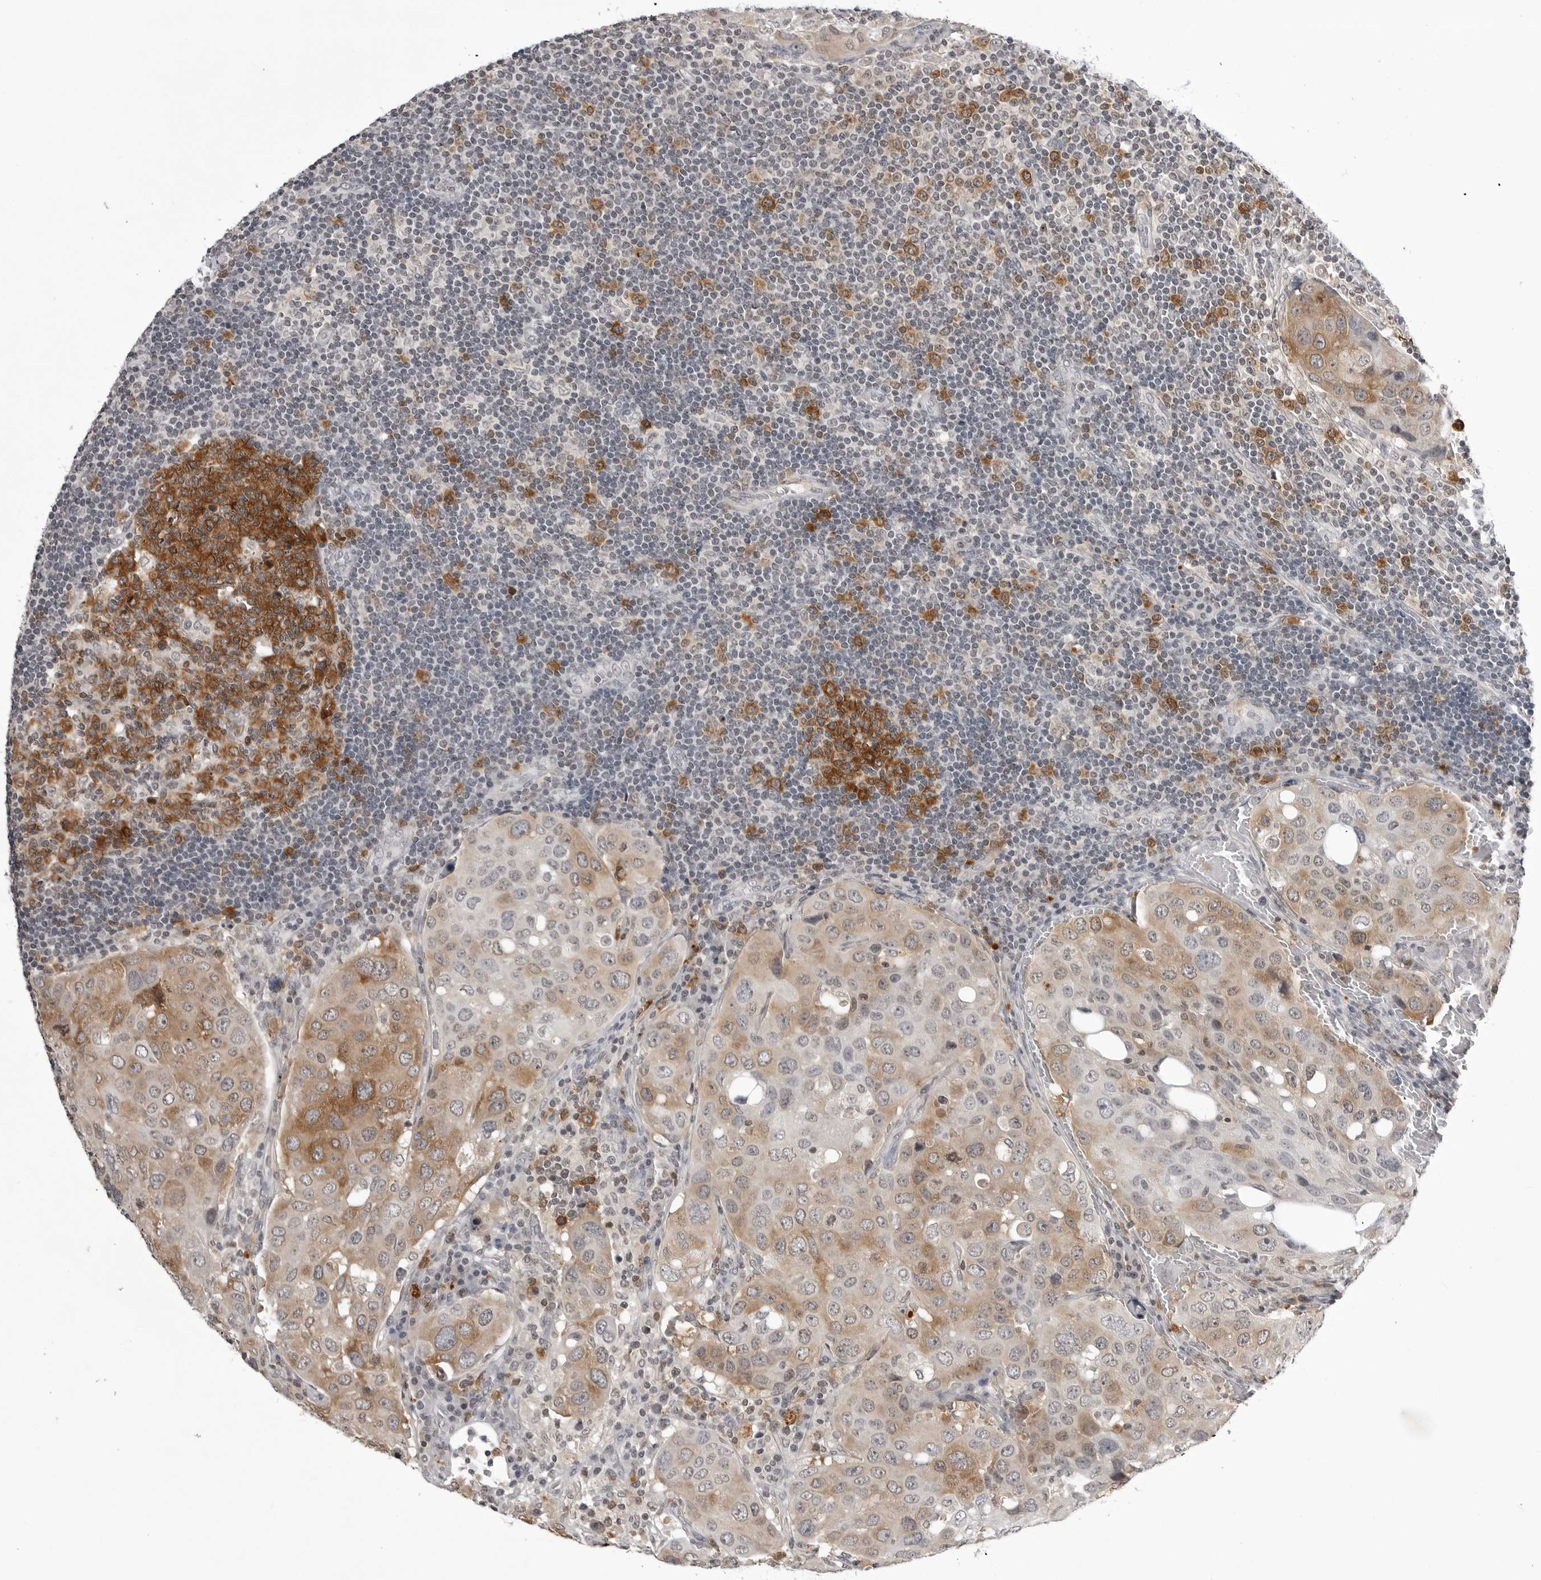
{"staining": {"intensity": "moderate", "quantity": "25%-75%", "location": "cytoplasmic/membranous"}, "tissue": "urothelial cancer", "cell_type": "Tumor cells", "image_type": "cancer", "snomed": [{"axis": "morphology", "description": "Urothelial carcinoma, High grade"}, {"axis": "topography", "description": "Lymph node"}, {"axis": "topography", "description": "Urinary bladder"}], "caption": "About 25%-75% of tumor cells in urothelial carcinoma (high-grade) show moderate cytoplasmic/membranous protein staining as visualized by brown immunohistochemical staining.", "gene": "RRM1", "patient": {"sex": "male", "age": 51}}